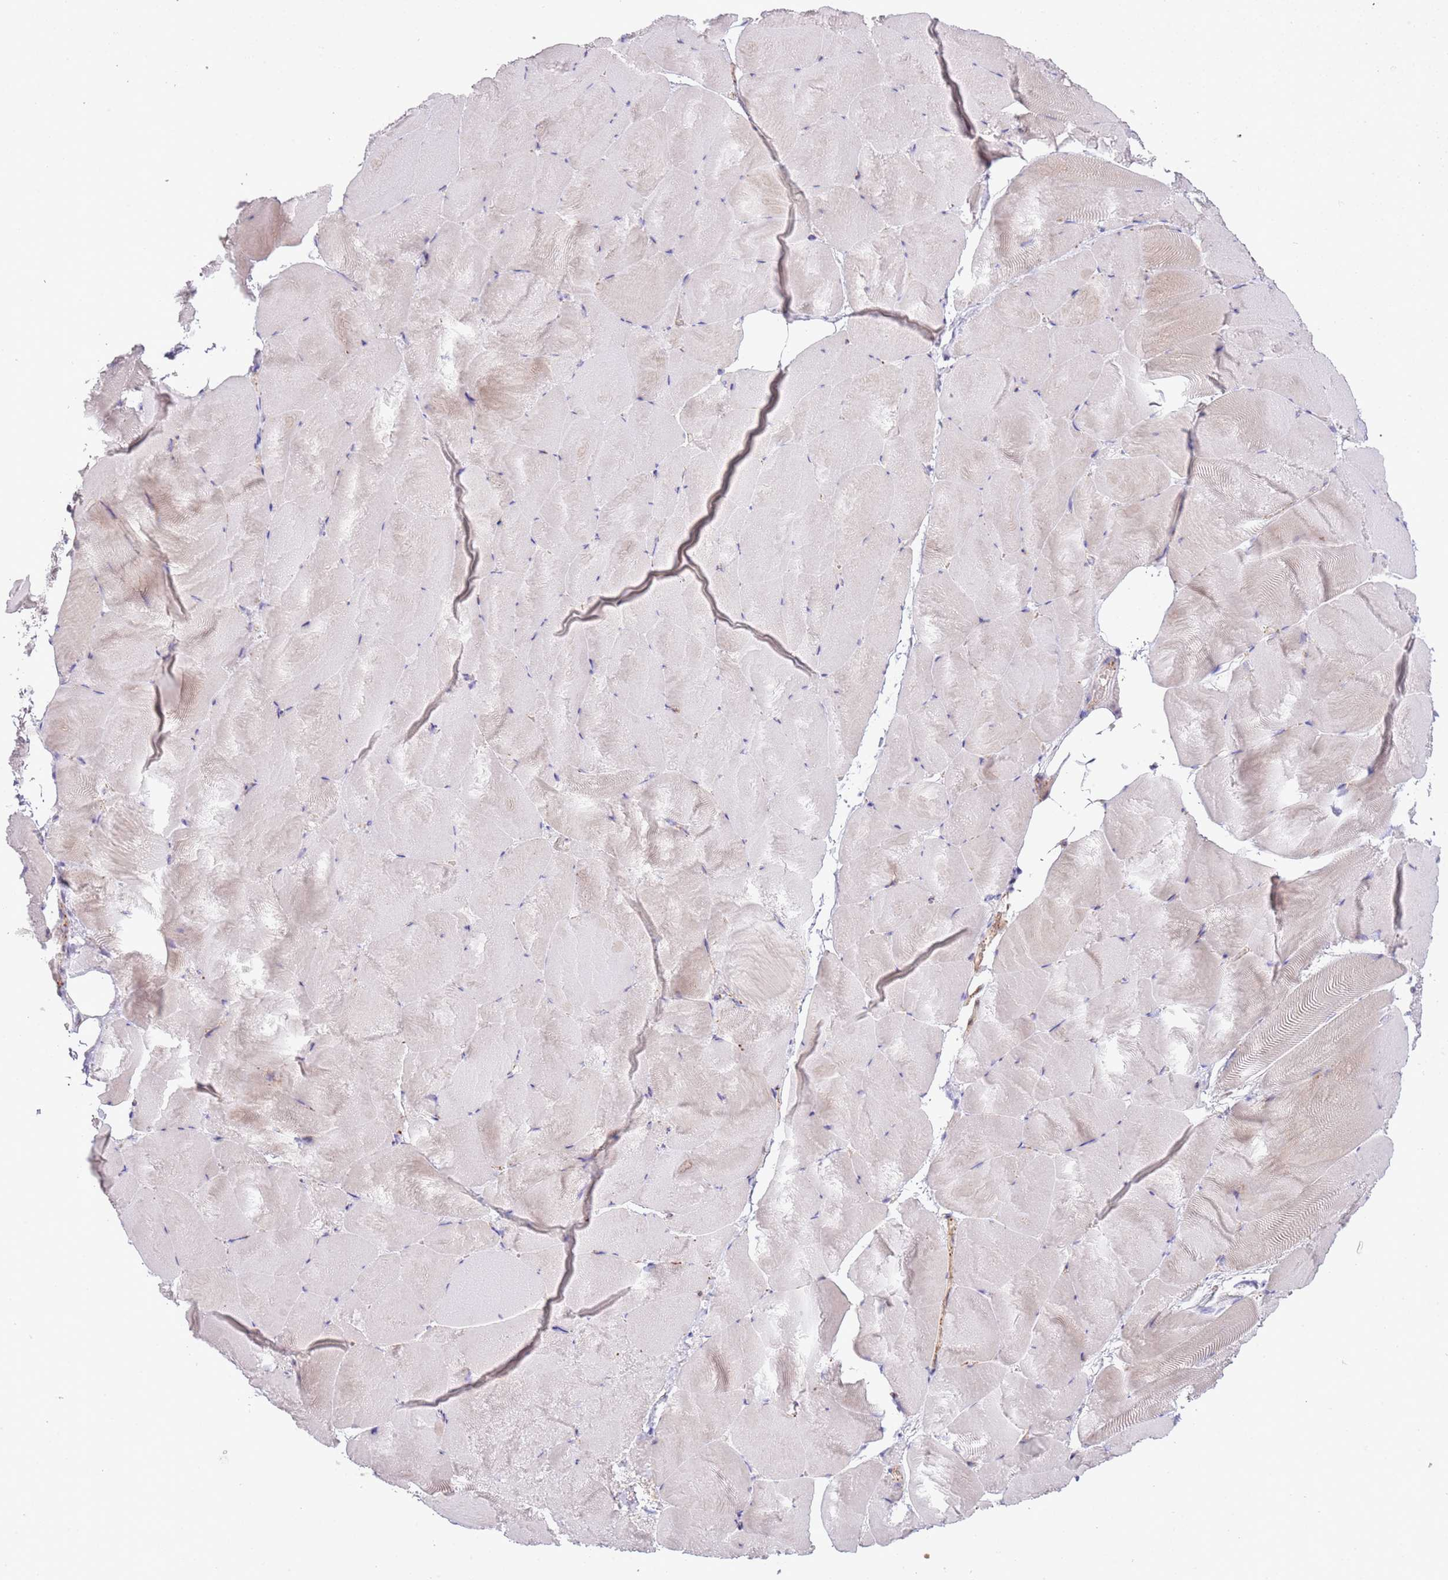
{"staining": {"intensity": "negative", "quantity": "none", "location": "none"}, "tissue": "skeletal muscle", "cell_type": "Myocytes", "image_type": "normal", "snomed": [{"axis": "morphology", "description": "Normal tissue, NOS"}, {"axis": "topography", "description": "Skeletal muscle"}], "caption": "Immunohistochemistry histopathology image of unremarkable skeletal muscle: human skeletal muscle stained with DAB demonstrates no significant protein positivity in myocytes.", "gene": "ABHD17A", "patient": {"sex": "female", "age": 64}}